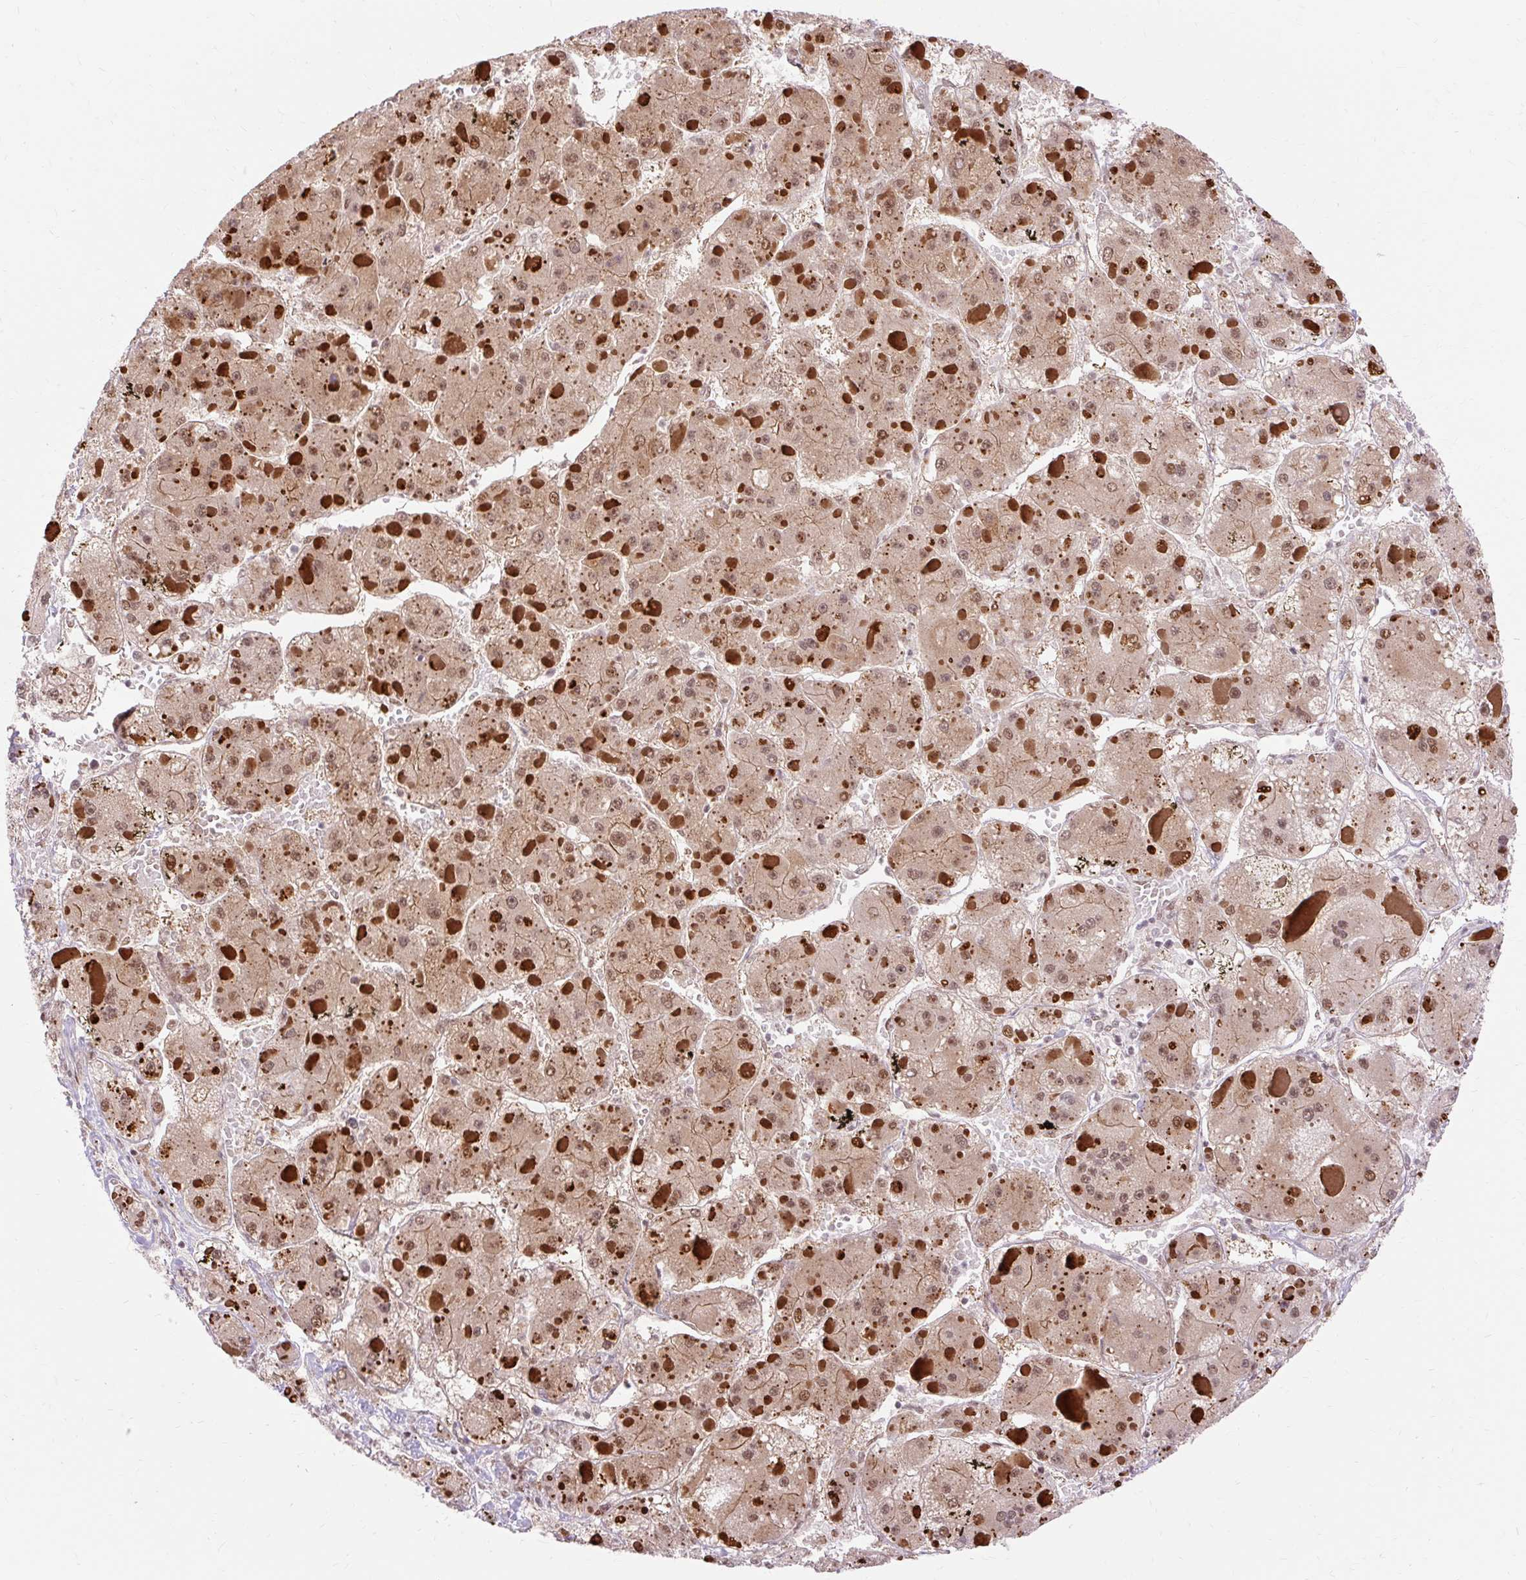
{"staining": {"intensity": "moderate", "quantity": ">75%", "location": "cytoplasmic/membranous,nuclear"}, "tissue": "liver cancer", "cell_type": "Tumor cells", "image_type": "cancer", "snomed": [{"axis": "morphology", "description": "Carcinoma, Hepatocellular, NOS"}, {"axis": "topography", "description": "Liver"}], "caption": "Protein staining of liver cancer (hepatocellular carcinoma) tissue exhibits moderate cytoplasmic/membranous and nuclear positivity in approximately >75% of tumor cells.", "gene": "MECOM", "patient": {"sex": "female", "age": 73}}